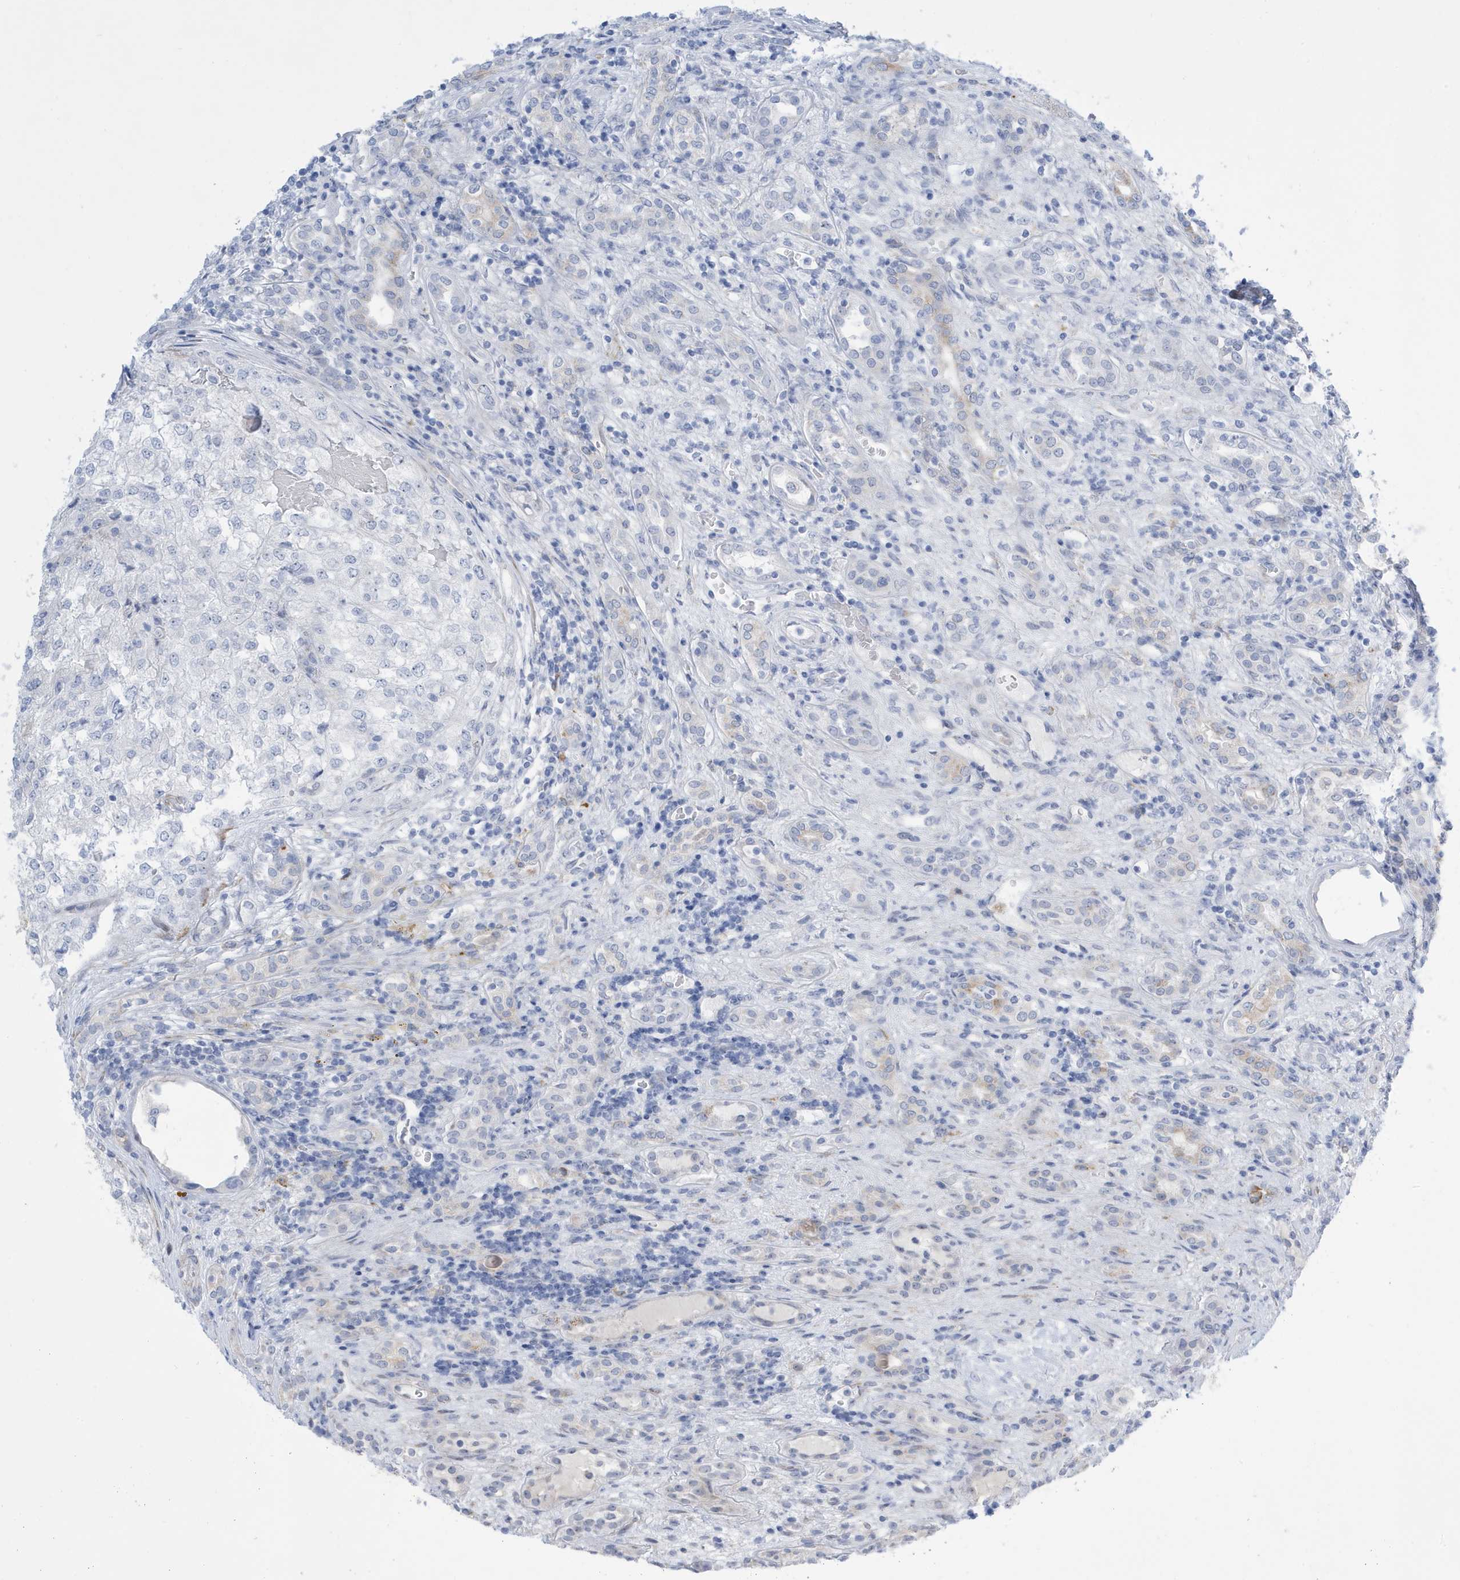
{"staining": {"intensity": "negative", "quantity": "none", "location": "none"}, "tissue": "renal cancer", "cell_type": "Tumor cells", "image_type": "cancer", "snomed": [{"axis": "morphology", "description": "Adenocarcinoma, NOS"}, {"axis": "topography", "description": "Kidney"}], "caption": "Tumor cells are negative for protein expression in human renal adenocarcinoma. Brightfield microscopy of immunohistochemistry (IHC) stained with DAB (brown) and hematoxylin (blue), captured at high magnification.", "gene": "SEMA3F", "patient": {"sex": "female", "age": 54}}